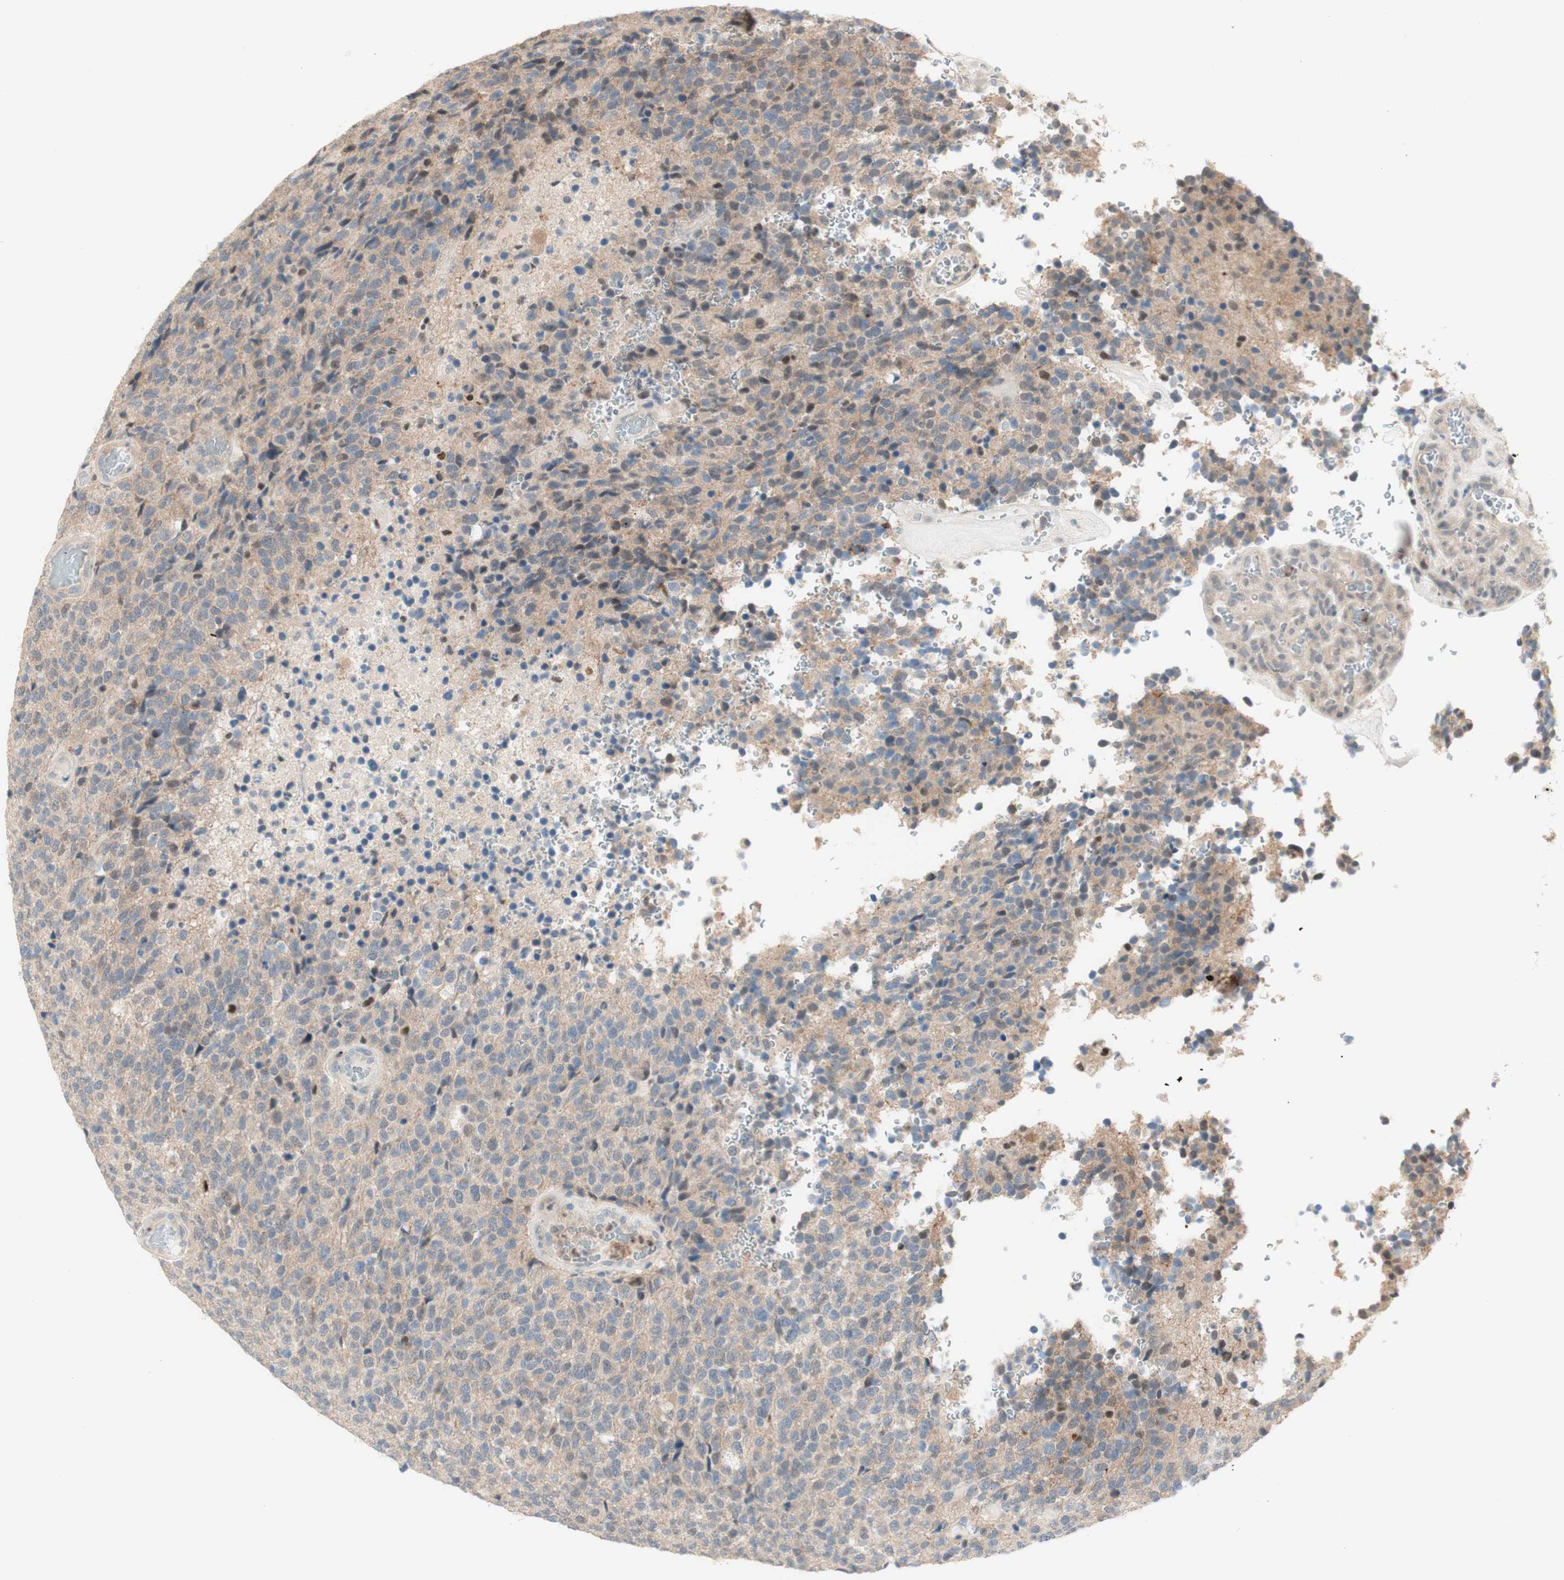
{"staining": {"intensity": "weak", "quantity": "<25%", "location": "cytoplasmic/membranous,nuclear"}, "tissue": "glioma", "cell_type": "Tumor cells", "image_type": "cancer", "snomed": [{"axis": "morphology", "description": "Glioma, malignant, High grade"}, {"axis": "topography", "description": "pancreas cauda"}], "caption": "This is an immunohistochemistry (IHC) image of glioma. There is no expression in tumor cells.", "gene": "RFNG", "patient": {"sex": "male", "age": 60}}